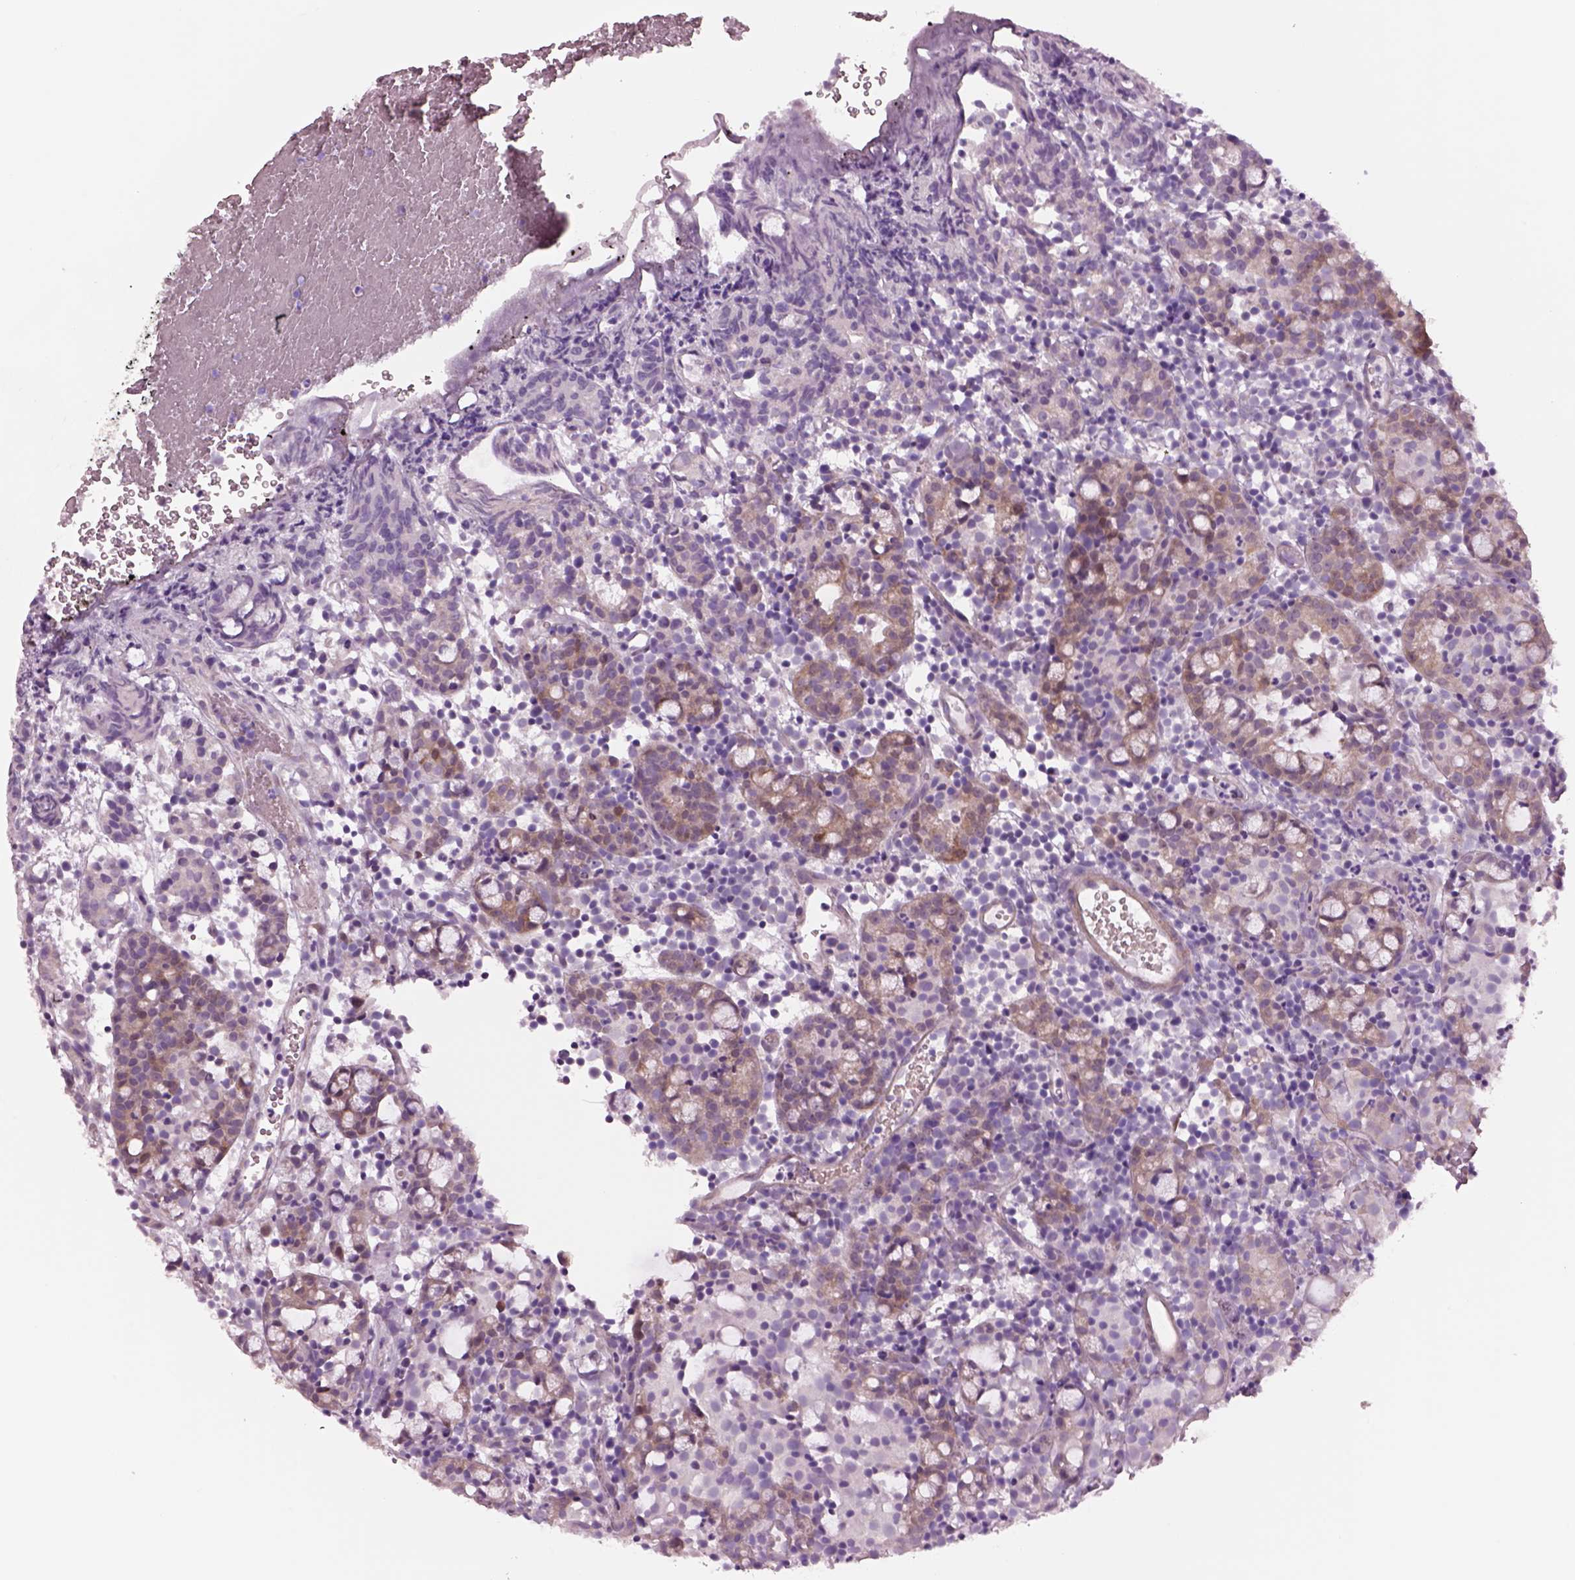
{"staining": {"intensity": "moderate", "quantity": "<25%", "location": "cytoplasmic/membranous"}, "tissue": "prostate cancer", "cell_type": "Tumor cells", "image_type": "cancer", "snomed": [{"axis": "morphology", "description": "Adenocarcinoma, High grade"}, {"axis": "topography", "description": "Prostate"}], "caption": "Moderate cytoplasmic/membranous staining is appreciated in about <25% of tumor cells in prostate high-grade adenocarcinoma.", "gene": "SCML2", "patient": {"sex": "male", "age": 53}}